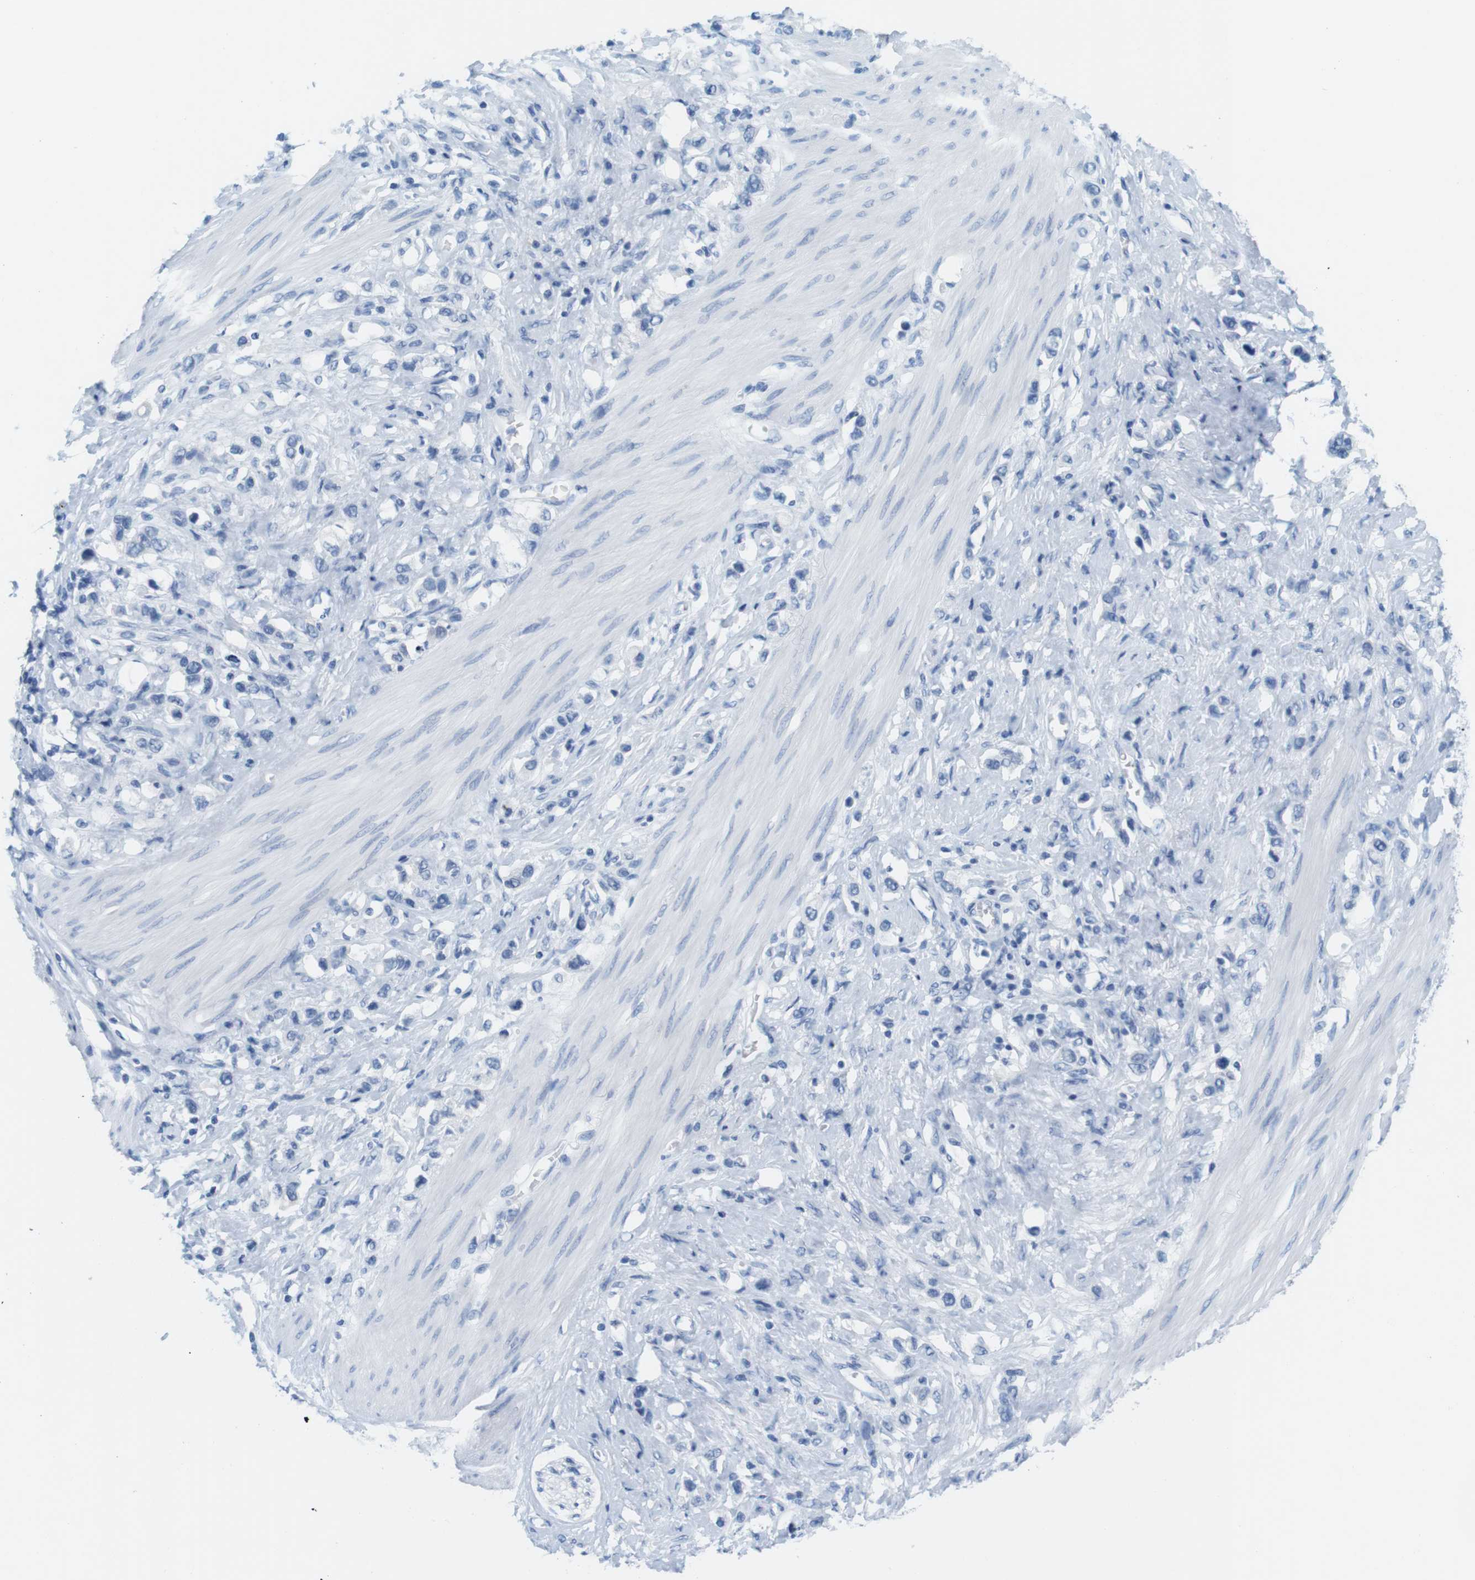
{"staining": {"intensity": "negative", "quantity": "none", "location": "none"}, "tissue": "stomach cancer", "cell_type": "Tumor cells", "image_type": "cancer", "snomed": [{"axis": "morphology", "description": "Adenocarcinoma, NOS"}, {"axis": "topography", "description": "Stomach"}], "caption": "DAB immunohistochemical staining of human stomach adenocarcinoma shows no significant positivity in tumor cells.", "gene": "CYP2C9", "patient": {"sex": "female", "age": 65}}